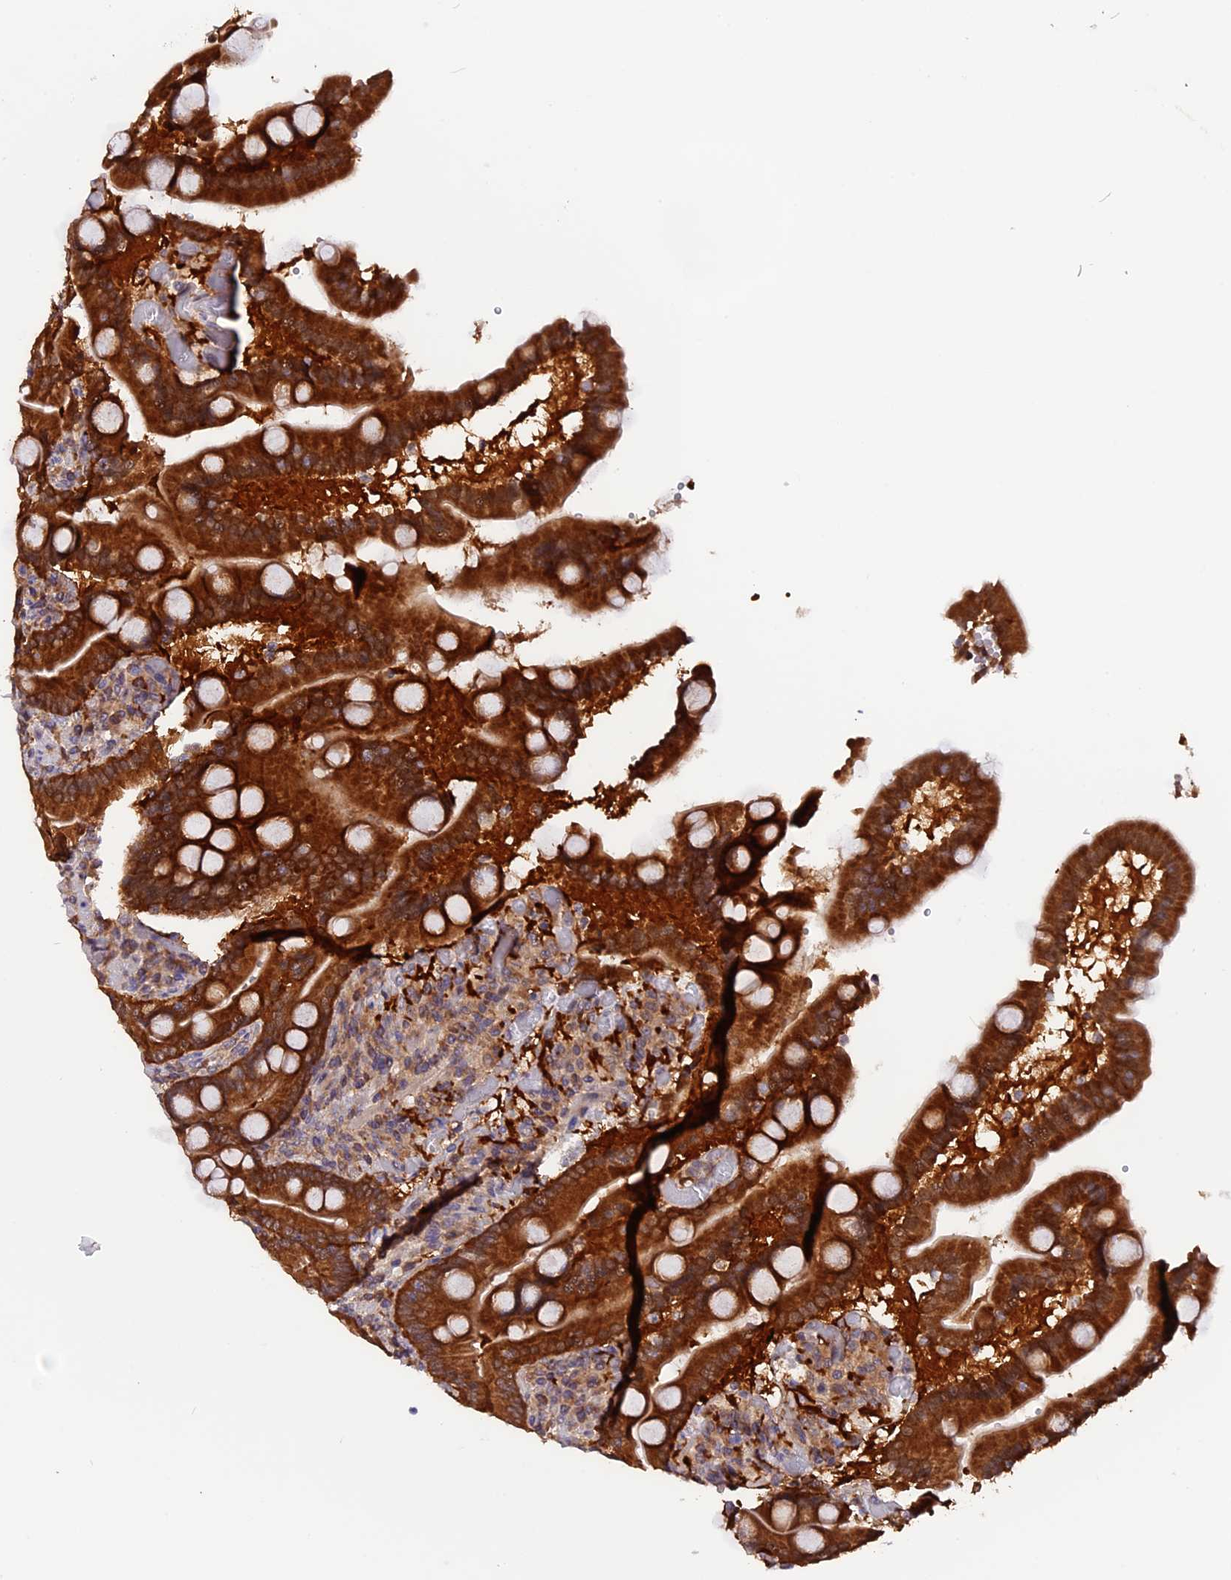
{"staining": {"intensity": "strong", "quantity": ">75%", "location": "cytoplasmic/membranous"}, "tissue": "duodenum", "cell_type": "Glandular cells", "image_type": "normal", "snomed": [{"axis": "morphology", "description": "Normal tissue, NOS"}, {"axis": "topography", "description": "Duodenum"}], "caption": "An IHC histopathology image of benign tissue is shown. Protein staining in brown labels strong cytoplasmic/membranous positivity in duodenum within glandular cells. (Stains: DAB (3,3'-diaminobenzidine) in brown, nuclei in blue, Microscopy: brightfield microscopy at high magnification).", "gene": "MARK4", "patient": {"sex": "female", "age": 62}}